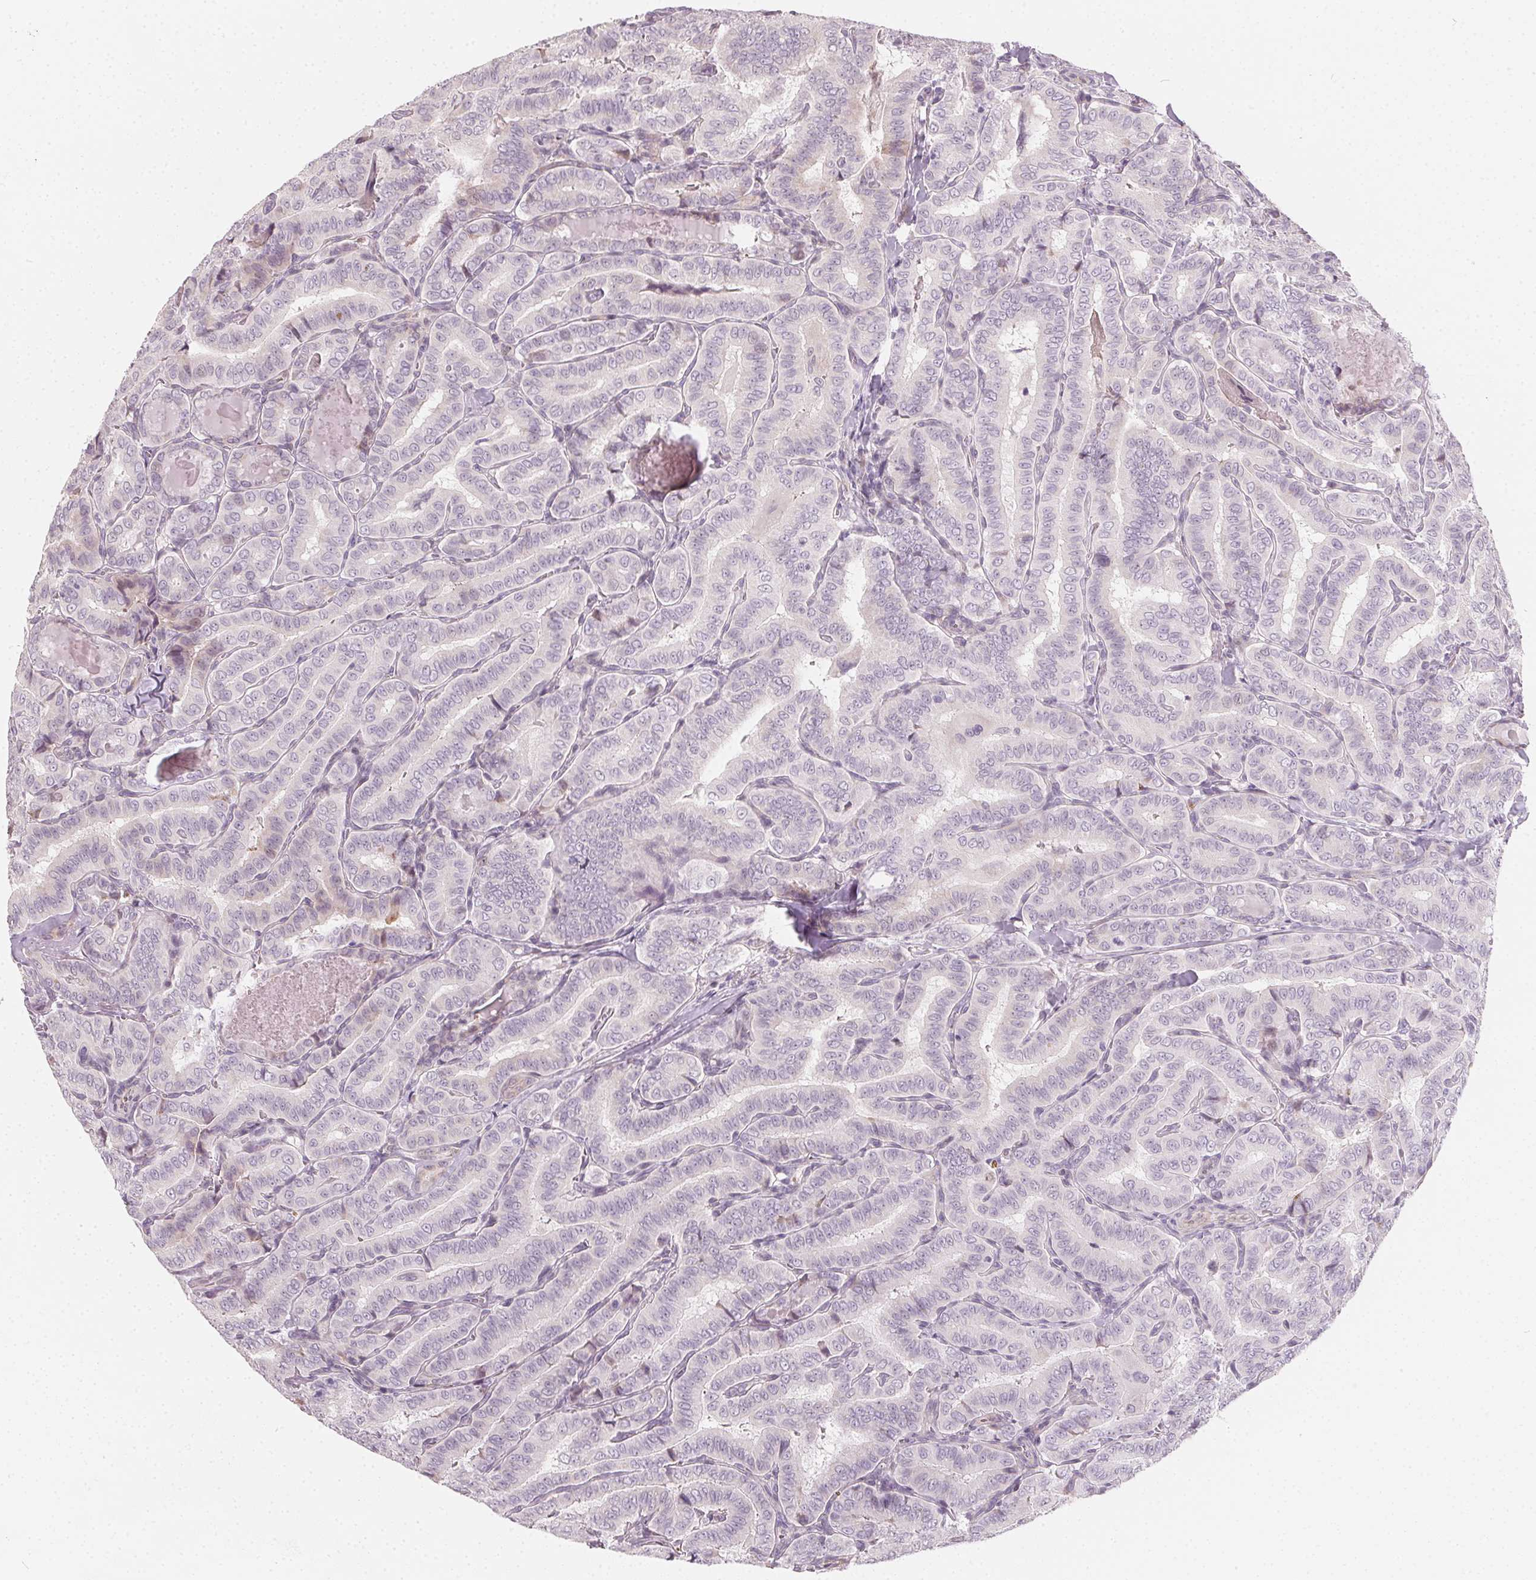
{"staining": {"intensity": "negative", "quantity": "none", "location": "none"}, "tissue": "thyroid cancer", "cell_type": "Tumor cells", "image_type": "cancer", "snomed": [{"axis": "morphology", "description": "Papillary adenocarcinoma, NOS"}, {"axis": "morphology", "description": "Papillary adenoma metastatic"}, {"axis": "topography", "description": "Thyroid gland"}], "caption": "Immunohistochemistry photomicrograph of human thyroid cancer stained for a protein (brown), which shows no staining in tumor cells.", "gene": "CCDC96", "patient": {"sex": "female", "age": 50}}